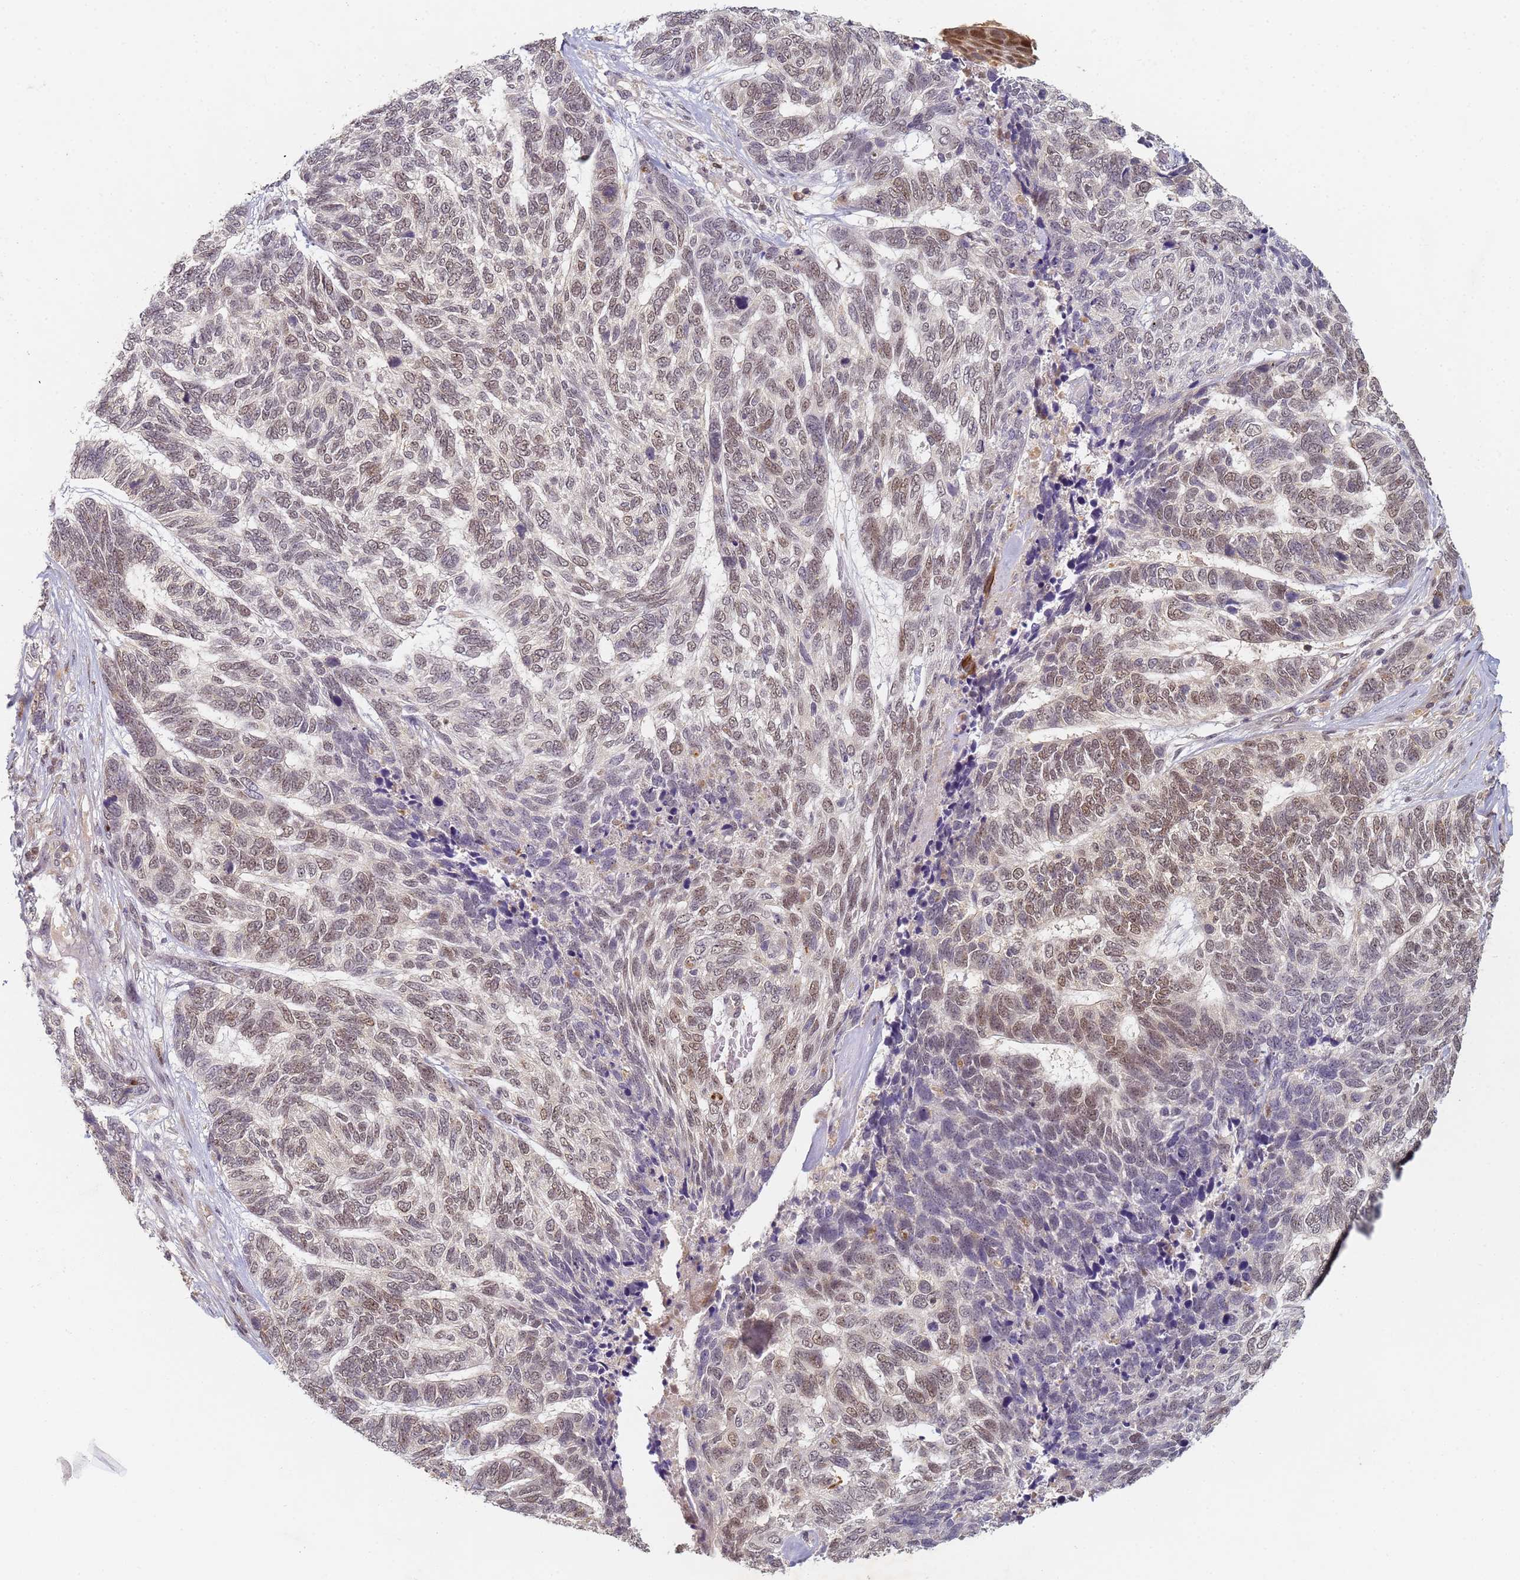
{"staining": {"intensity": "weak", "quantity": "25%-75%", "location": "nuclear"}, "tissue": "skin cancer", "cell_type": "Tumor cells", "image_type": "cancer", "snomed": [{"axis": "morphology", "description": "Basal cell carcinoma"}, {"axis": "topography", "description": "Skin"}], "caption": "Human basal cell carcinoma (skin) stained for a protein (brown) shows weak nuclear positive positivity in approximately 25%-75% of tumor cells.", "gene": "HMCES", "patient": {"sex": "female", "age": 65}}